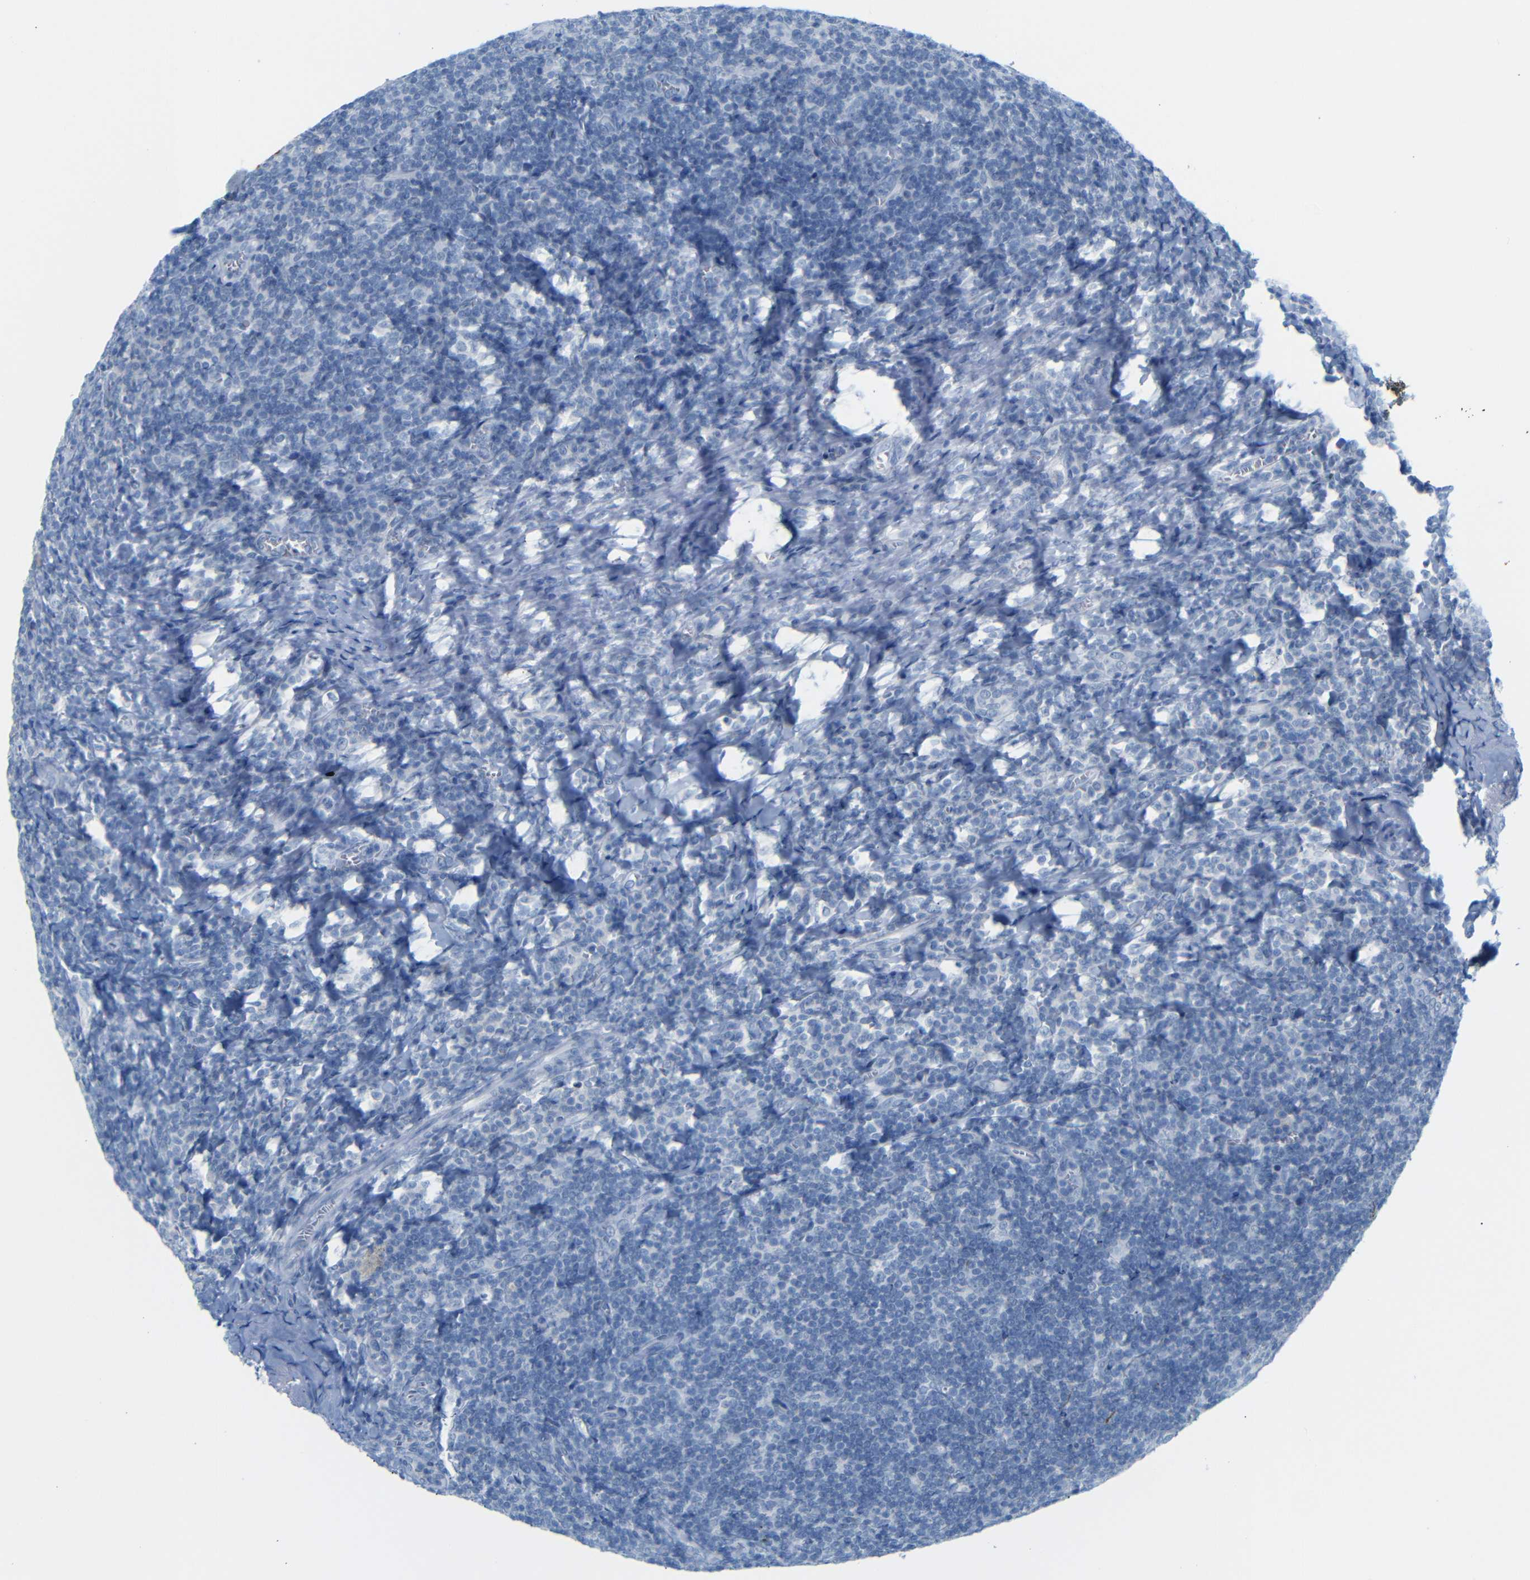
{"staining": {"intensity": "negative", "quantity": "none", "location": "none"}, "tissue": "tonsil", "cell_type": "Germinal center cells", "image_type": "normal", "snomed": [{"axis": "morphology", "description": "Normal tissue, NOS"}, {"axis": "topography", "description": "Tonsil"}], "caption": "Immunohistochemical staining of unremarkable tonsil demonstrates no significant staining in germinal center cells. (Brightfield microscopy of DAB (3,3'-diaminobenzidine) immunohistochemistry at high magnification).", "gene": "DYNAP", "patient": {"sex": "male", "age": 37}}